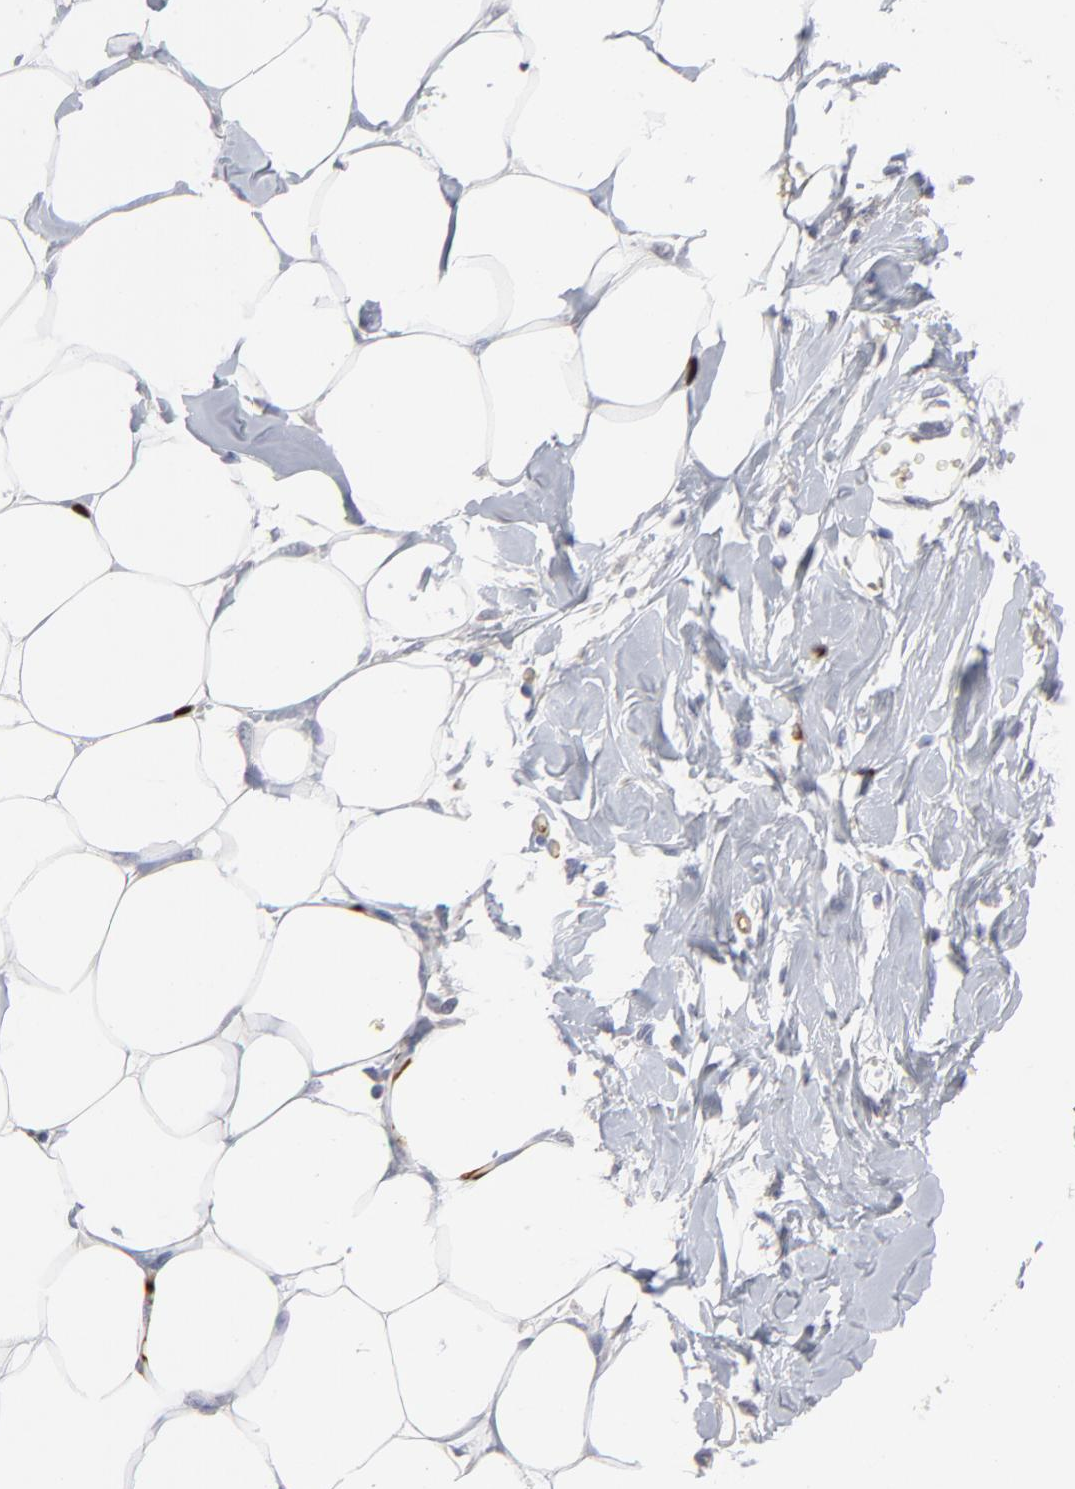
{"staining": {"intensity": "negative", "quantity": "none", "location": "none"}, "tissue": "breast", "cell_type": "Adipocytes", "image_type": "normal", "snomed": [{"axis": "morphology", "description": "Normal tissue, NOS"}, {"axis": "topography", "description": "Breast"}, {"axis": "topography", "description": "Adipose tissue"}], "caption": "The IHC micrograph has no significant expression in adipocytes of breast. (Brightfield microscopy of DAB immunohistochemistry (IHC) at high magnification).", "gene": "CCR3", "patient": {"sex": "female", "age": 25}}